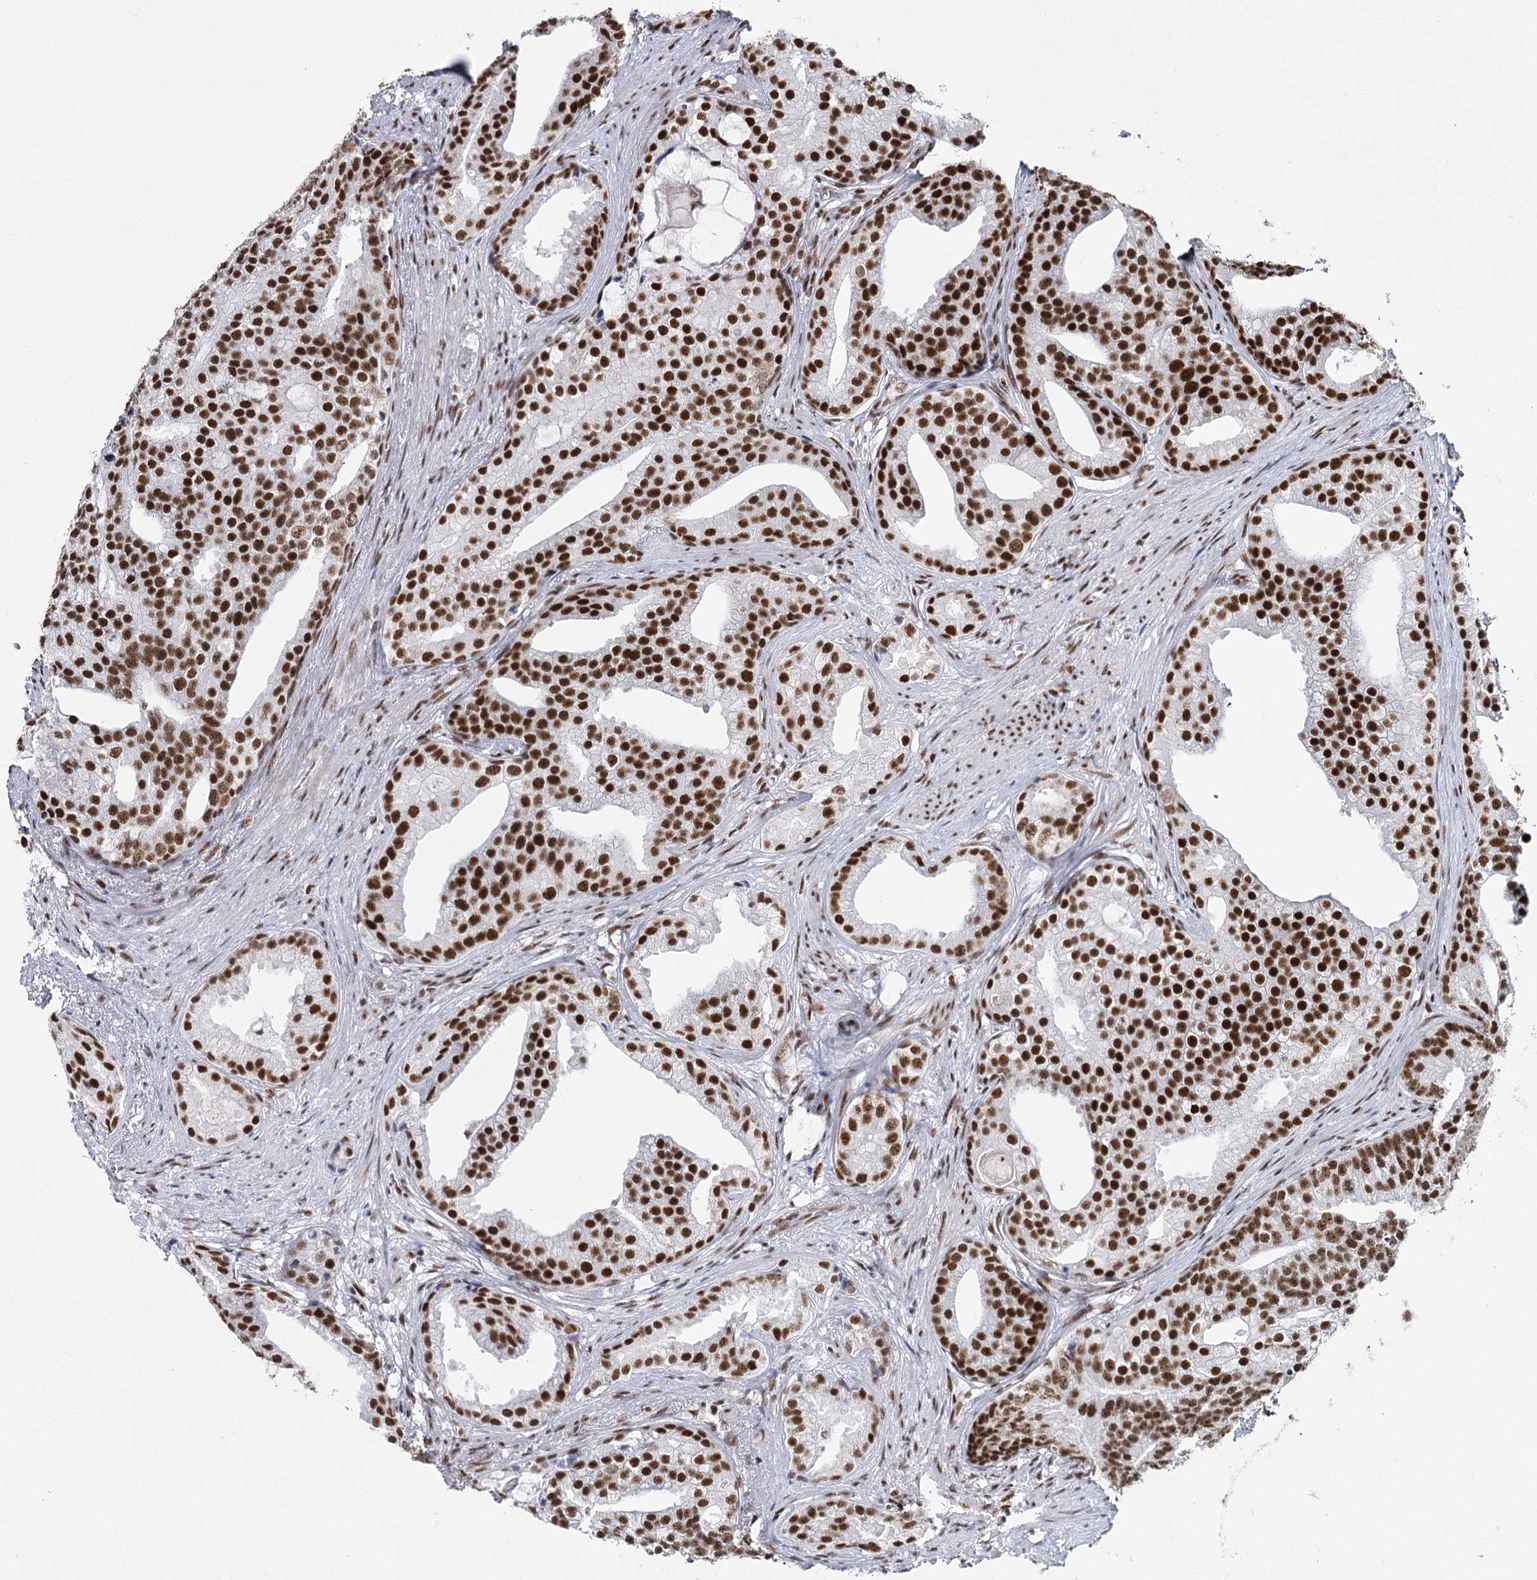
{"staining": {"intensity": "strong", "quantity": ">75%", "location": "nuclear"}, "tissue": "prostate cancer", "cell_type": "Tumor cells", "image_type": "cancer", "snomed": [{"axis": "morphology", "description": "Adenocarcinoma, Low grade"}, {"axis": "topography", "description": "Prostate"}], "caption": "Prostate cancer stained with DAB immunohistochemistry exhibits high levels of strong nuclear staining in approximately >75% of tumor cells. (IHC, brightfield microscopy, high magnification).", "gene": "SCAF8", "patient": {"sex": "male", "age": 71}}